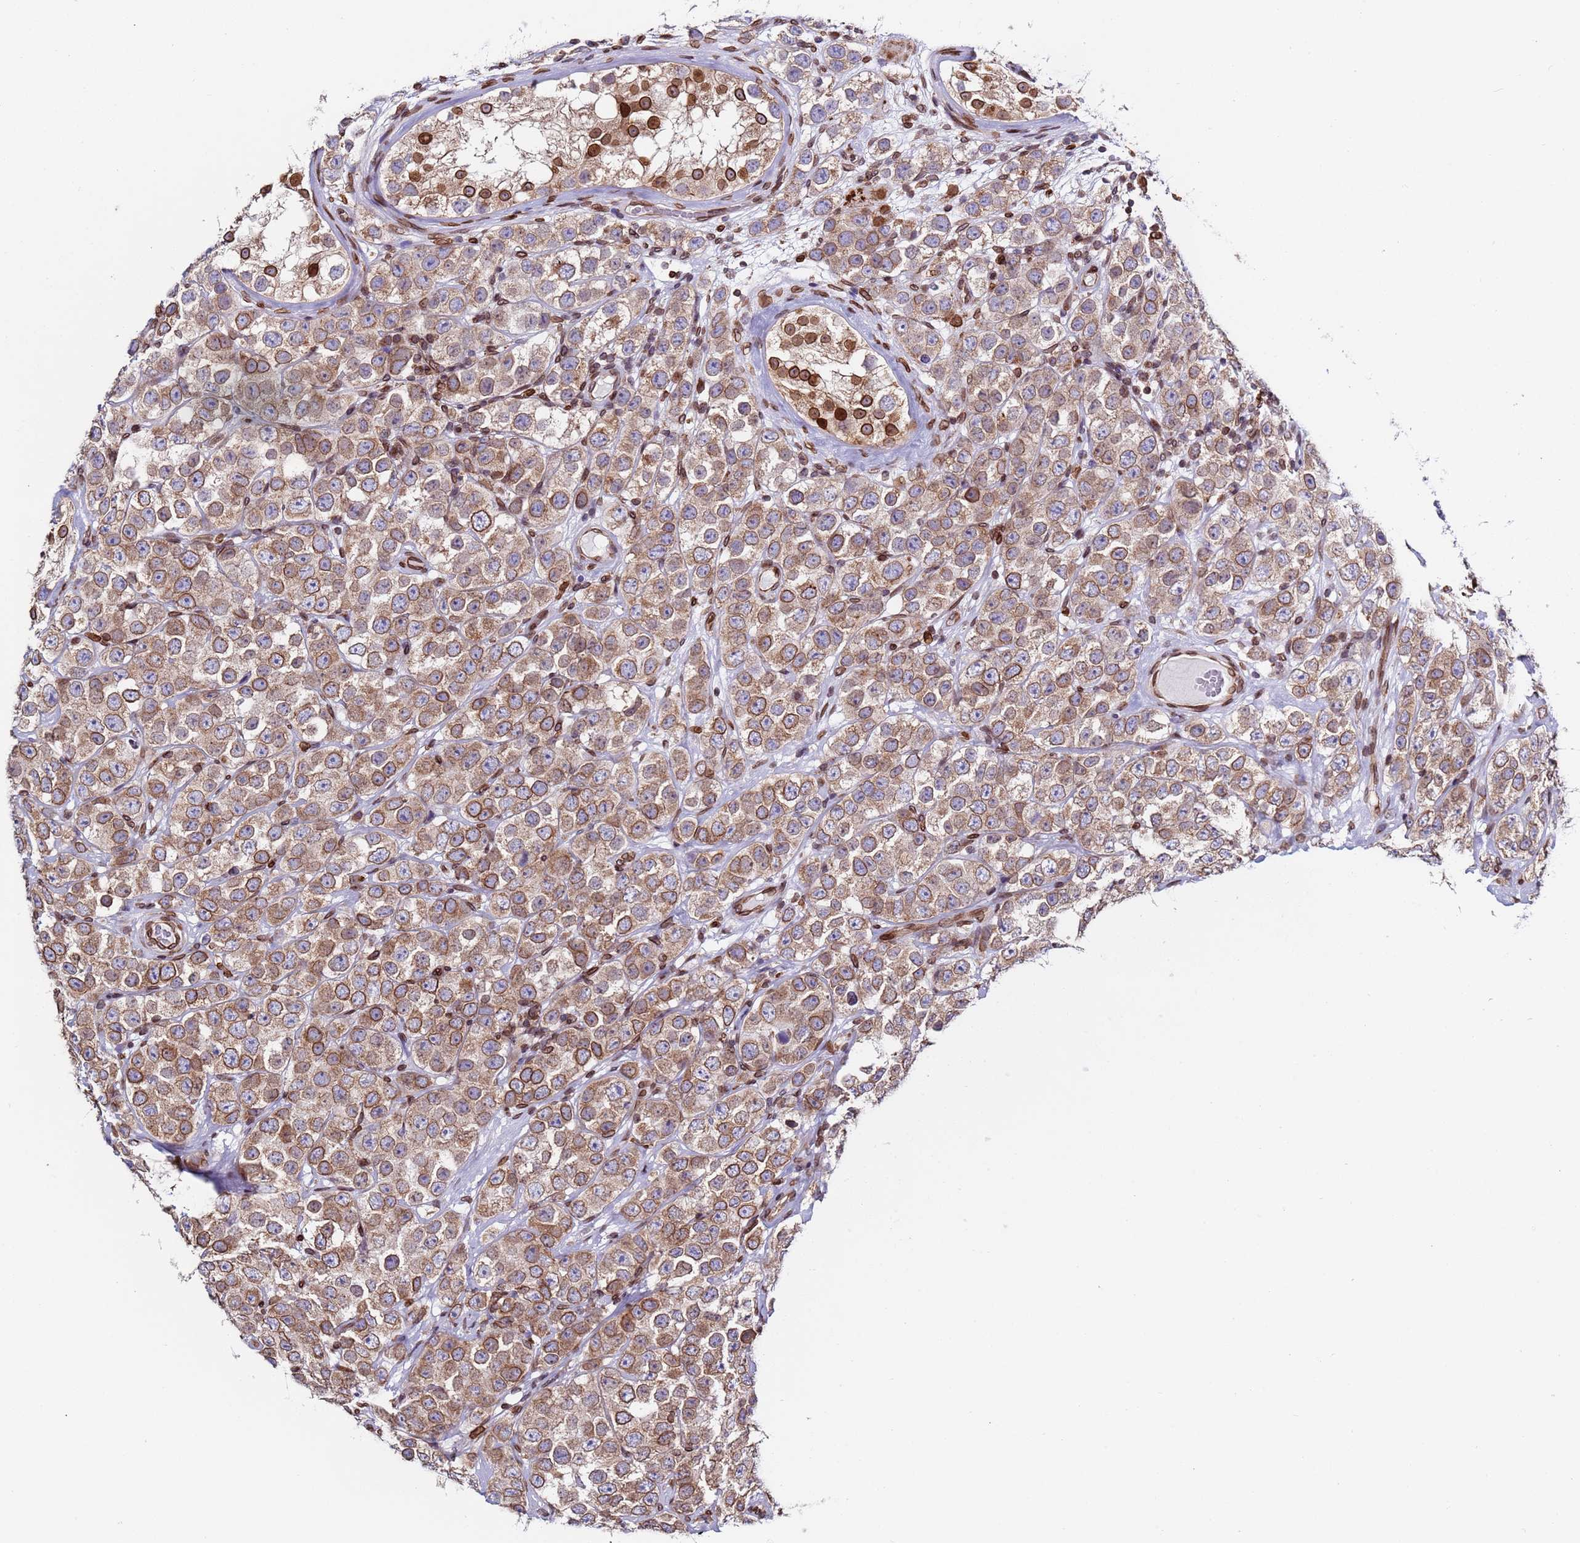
{"staining": {"intensity": "moderate", "quantity": ">75%", "location": "cytoplasmic/membranous"}, "tissue": "testis cancer", "cell_type": "Tumor cells", "image_type": "cancer", "snomed": [{"axis": "morphology", "description": "Seminoma, NOS"}, {"axis": "topography", "description": "Testis"}], "caption": "Immunohistochemistry (DAB (3,3'-diaminobenzidine)) staining of testis cancer (seminoma) shows moderate cytoplasmic/membranous protein staining in about >75% of tumor cells. (DAB IHC with brightfield microscopy, high magnification).", "gene": "TOR1AIP1", "patient": {"sex": "male", "age": 28}}